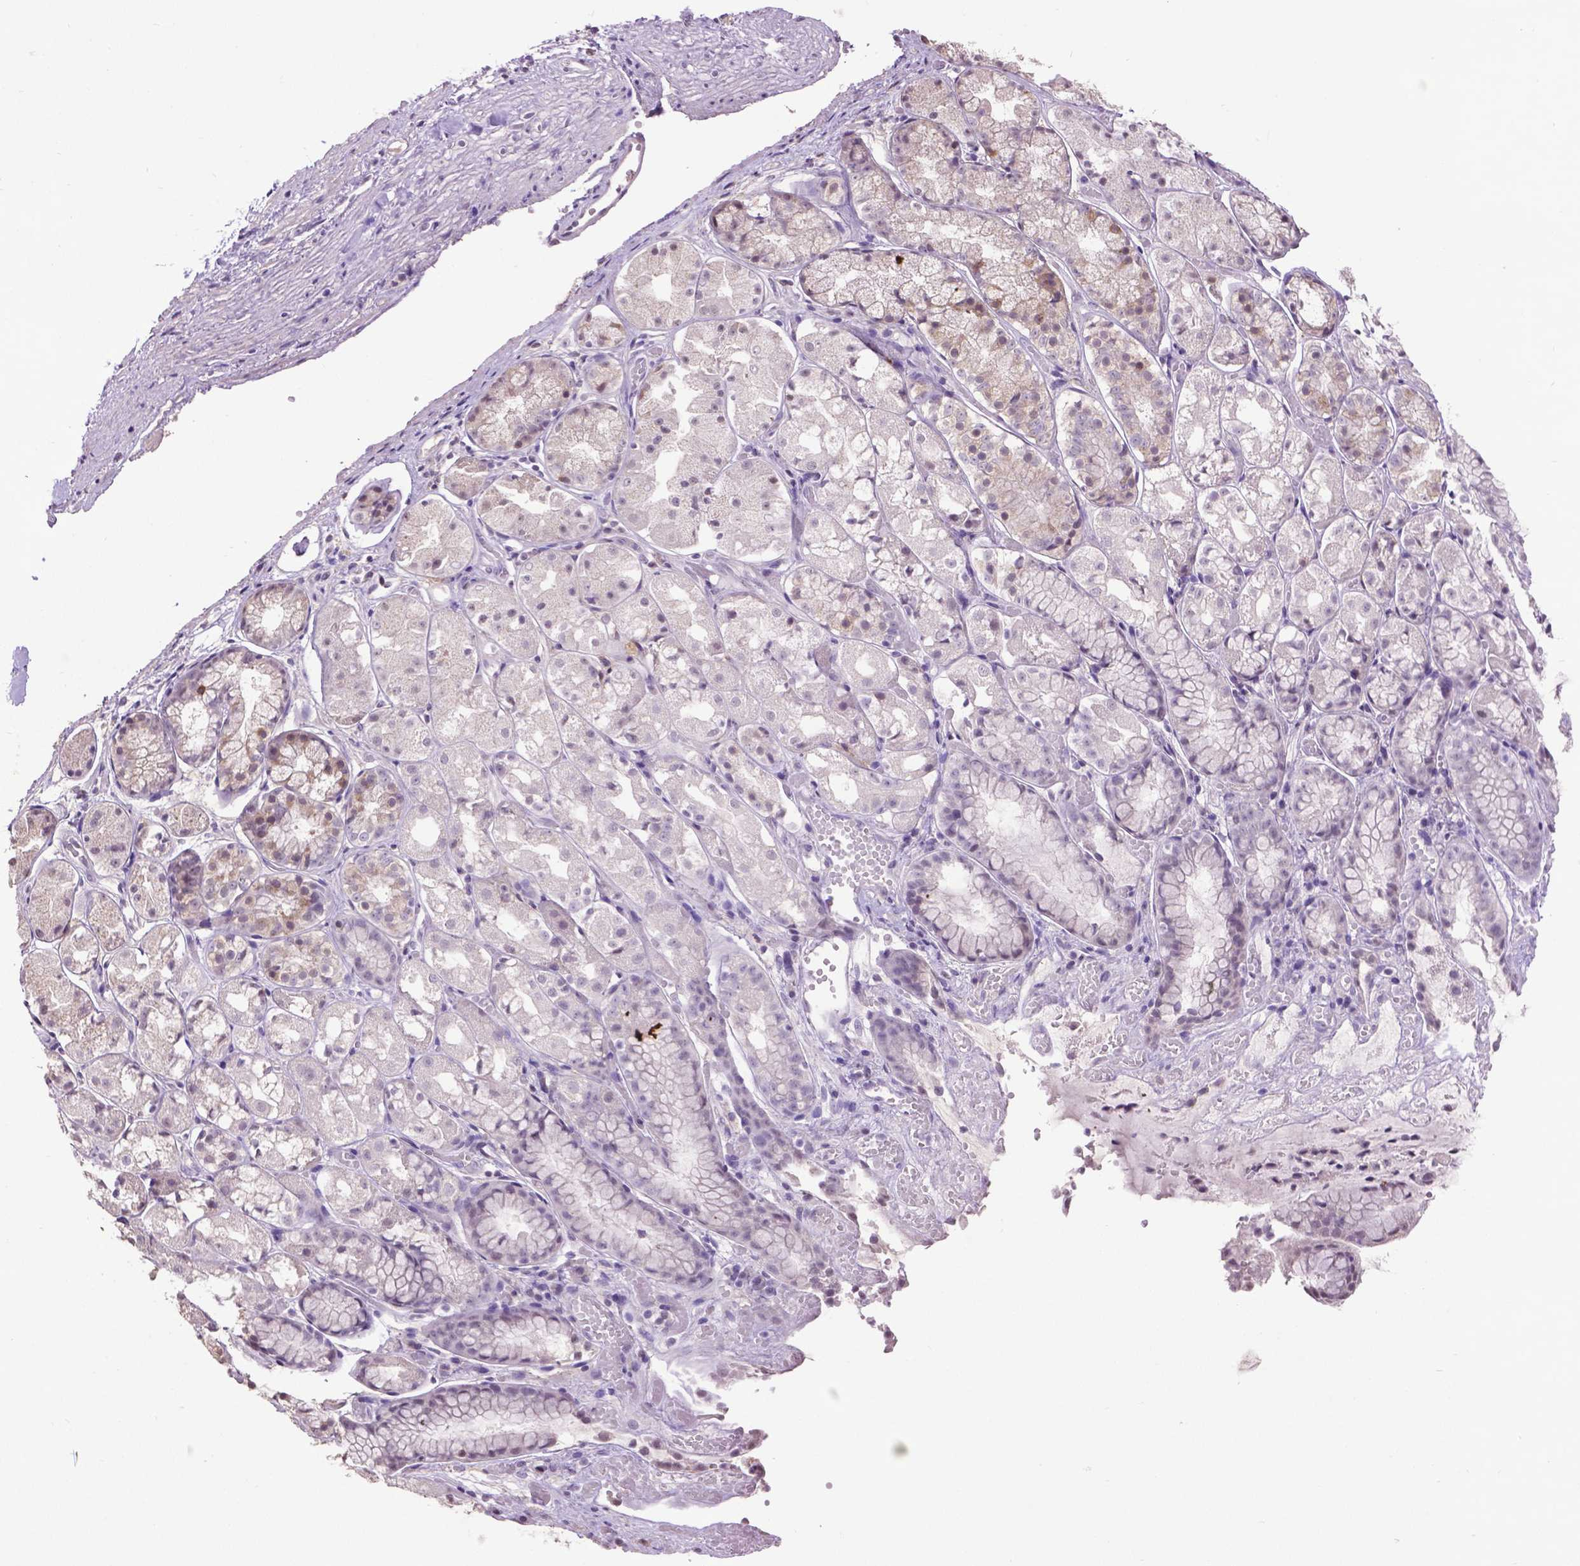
{"staining": {"intensity": "weak", "quantity": "<25%", "location": "nuclear"}, "tissue": "stomach", "cell_type": "Glandular cells", "image_type": "normal", "snomed": [{"axis": "morphology", "description": "Normal tissue, NOS"}, {"axis": "topography", "description": "Stomach"}], "caption": "Glandular cells are negative for protein expression in unremarkable human stomach. The staining was performed using DAB (3,3'-diaminobenzidine) to visualize the protein expression in brown, while the nuclei were stained in blue with hematoxylin (Magnification: 20x).", "gene": "CPM", "patient": {"sex": "male", "age": 70}}